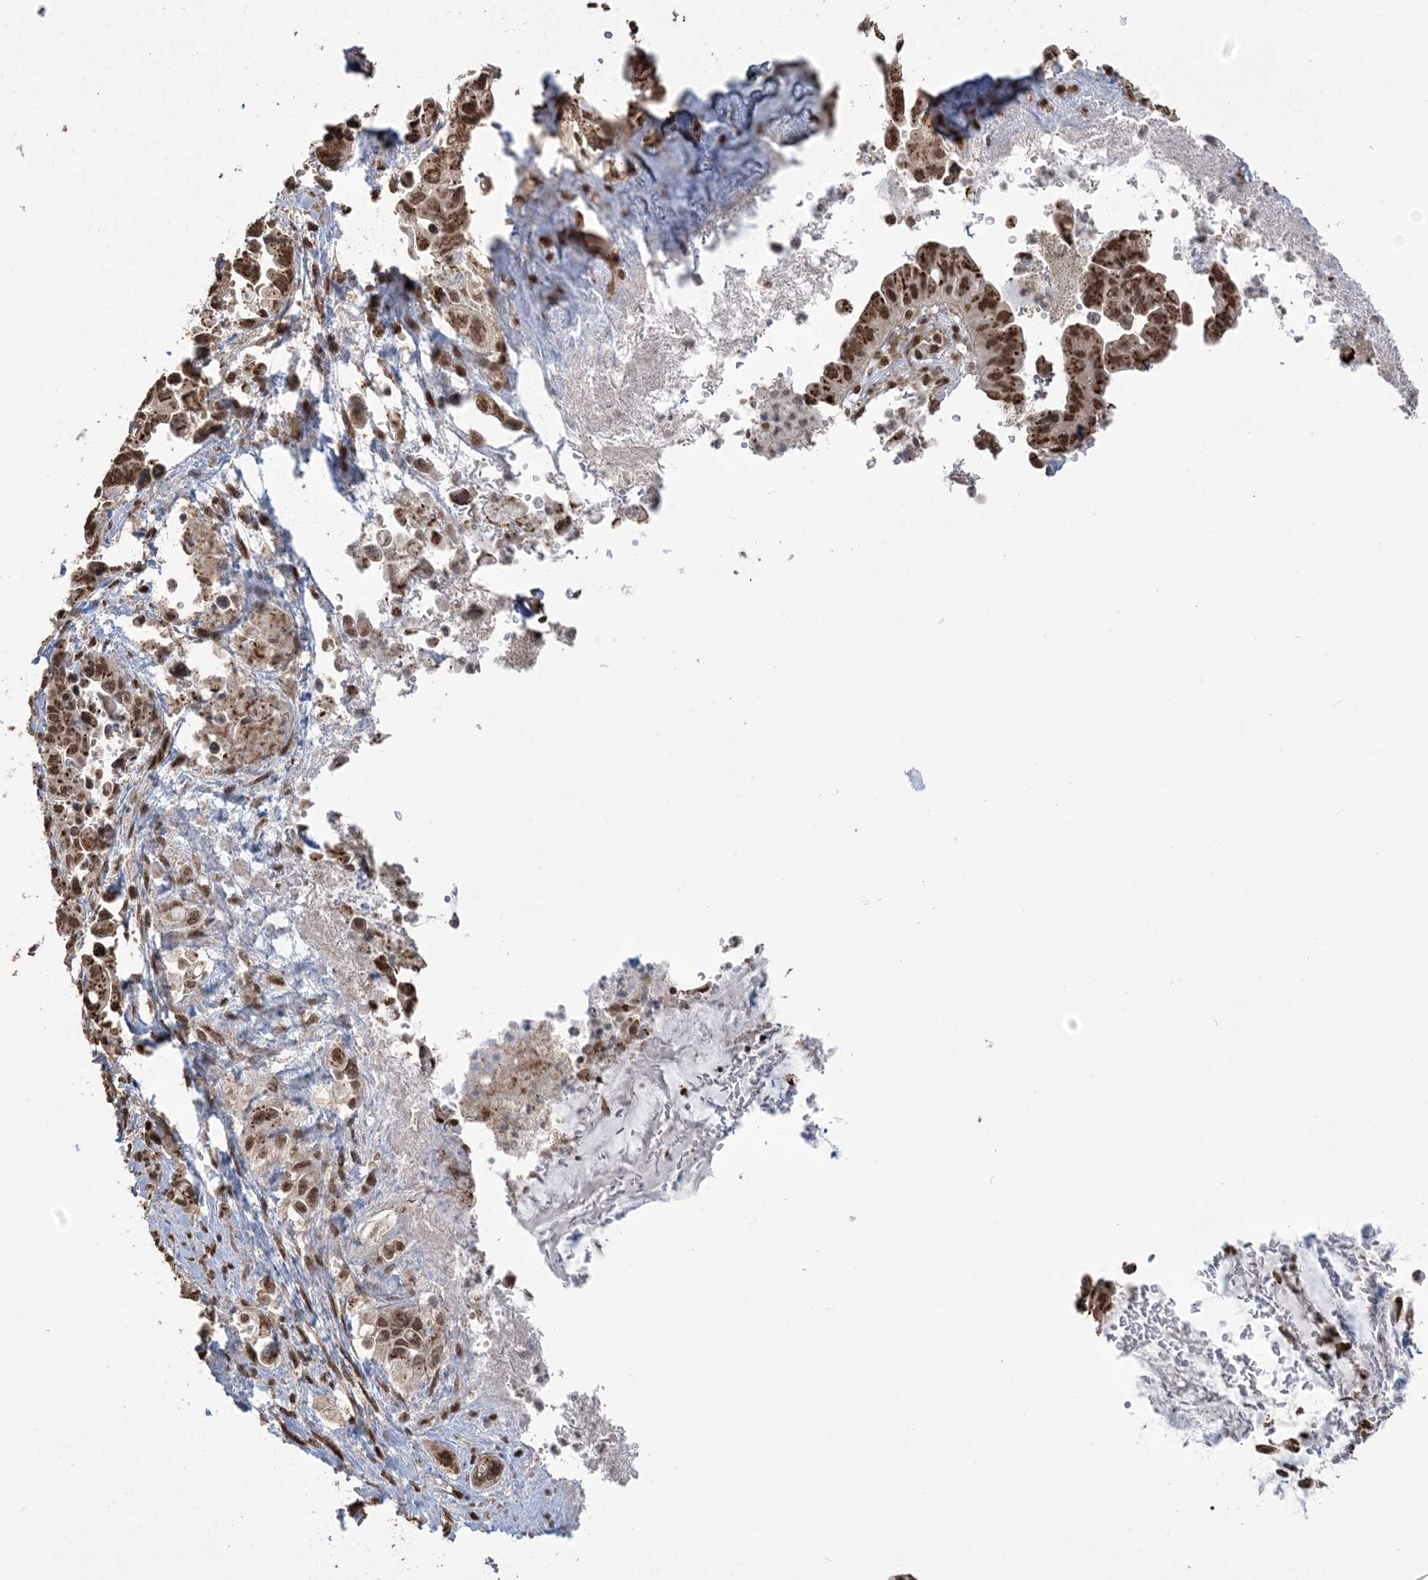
{"staining": {"intensity": "strong", "quantity": ">75%", "location": "cytoplasmic/membranous,nuclear"}, "tissue": "pancreatic cancer", "cell_type": "Tumor cells", "image_type": "cancer", "snomed": [{"axis": "morphology", "description": "Adenocarcinoma, NOS"}, {"axis": "topography", "description": "Pancreas"}], "caption": "Tumor cells exhibit strong cytoplasmic/membranous and nuclear staining in approximately >75% of cells in pancreatic cancer.", "gene": "ZNF839", "patient": {"sex": "male", "age": 70}}